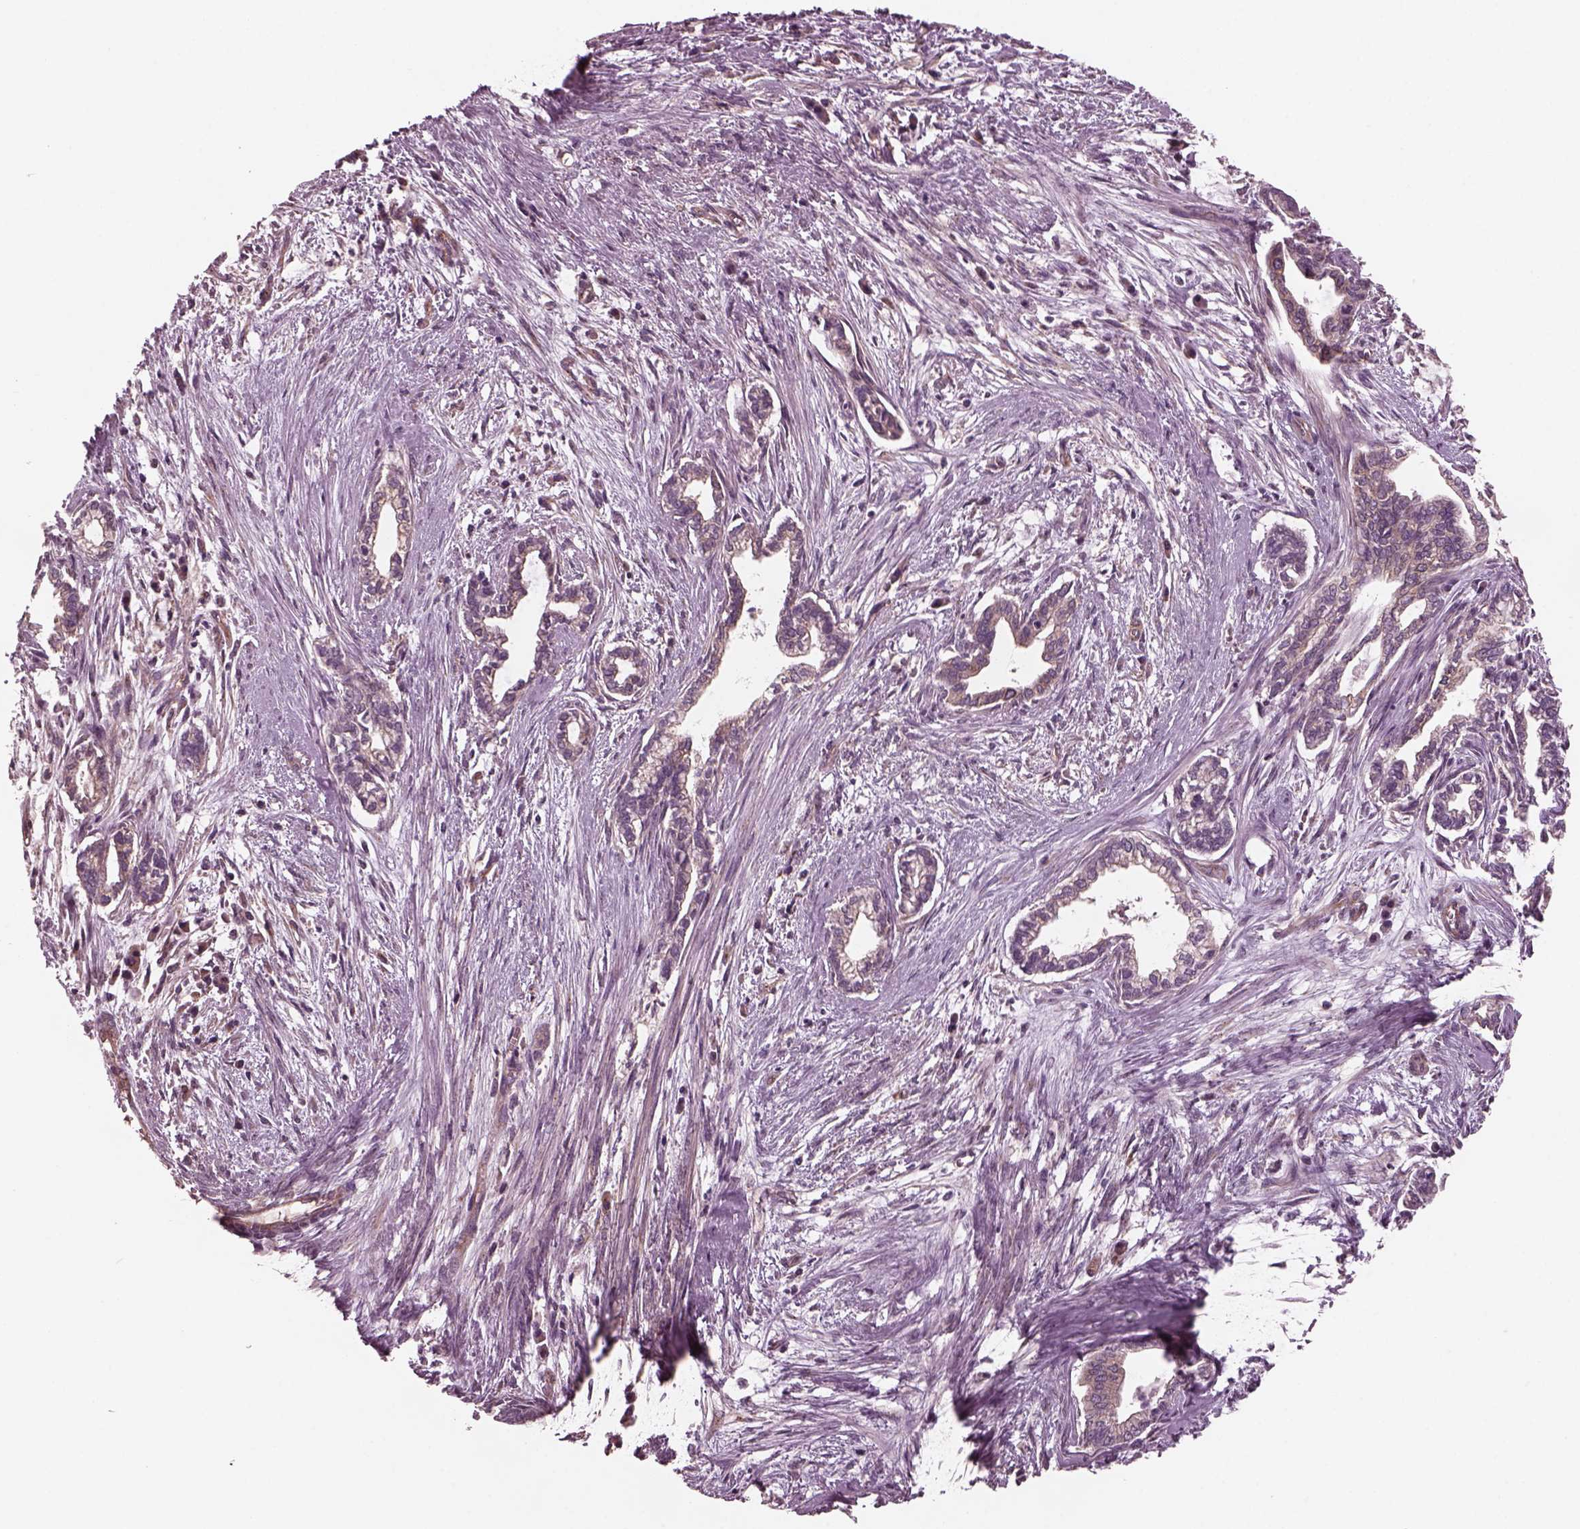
{"staining": {"intensity": "weak", "quantity": ">75%", "location": "cytoplasmic/membranous"}, "tissue": "cervical cancer", "cell_type": "Tumor cells", "image_type": "cancer", "snomed": [{"axis": "morphology", "description": "Adenocarcinoma, NOS"}, {"axis": "topography", "description": "Cervix"}], "caption": "Tumor cells reveal low levels of weak cytoplasmic/membranous staining in about >75% of cells in human cervical cancer. The staining was performed using DAB (3,3'-diaminobenzidine), with brown indicating positive protein expression. Nuclei are stained blue with hematoxylin.", "gene": "TUBG1", "patient": {"sex": "female", "age": 62}}